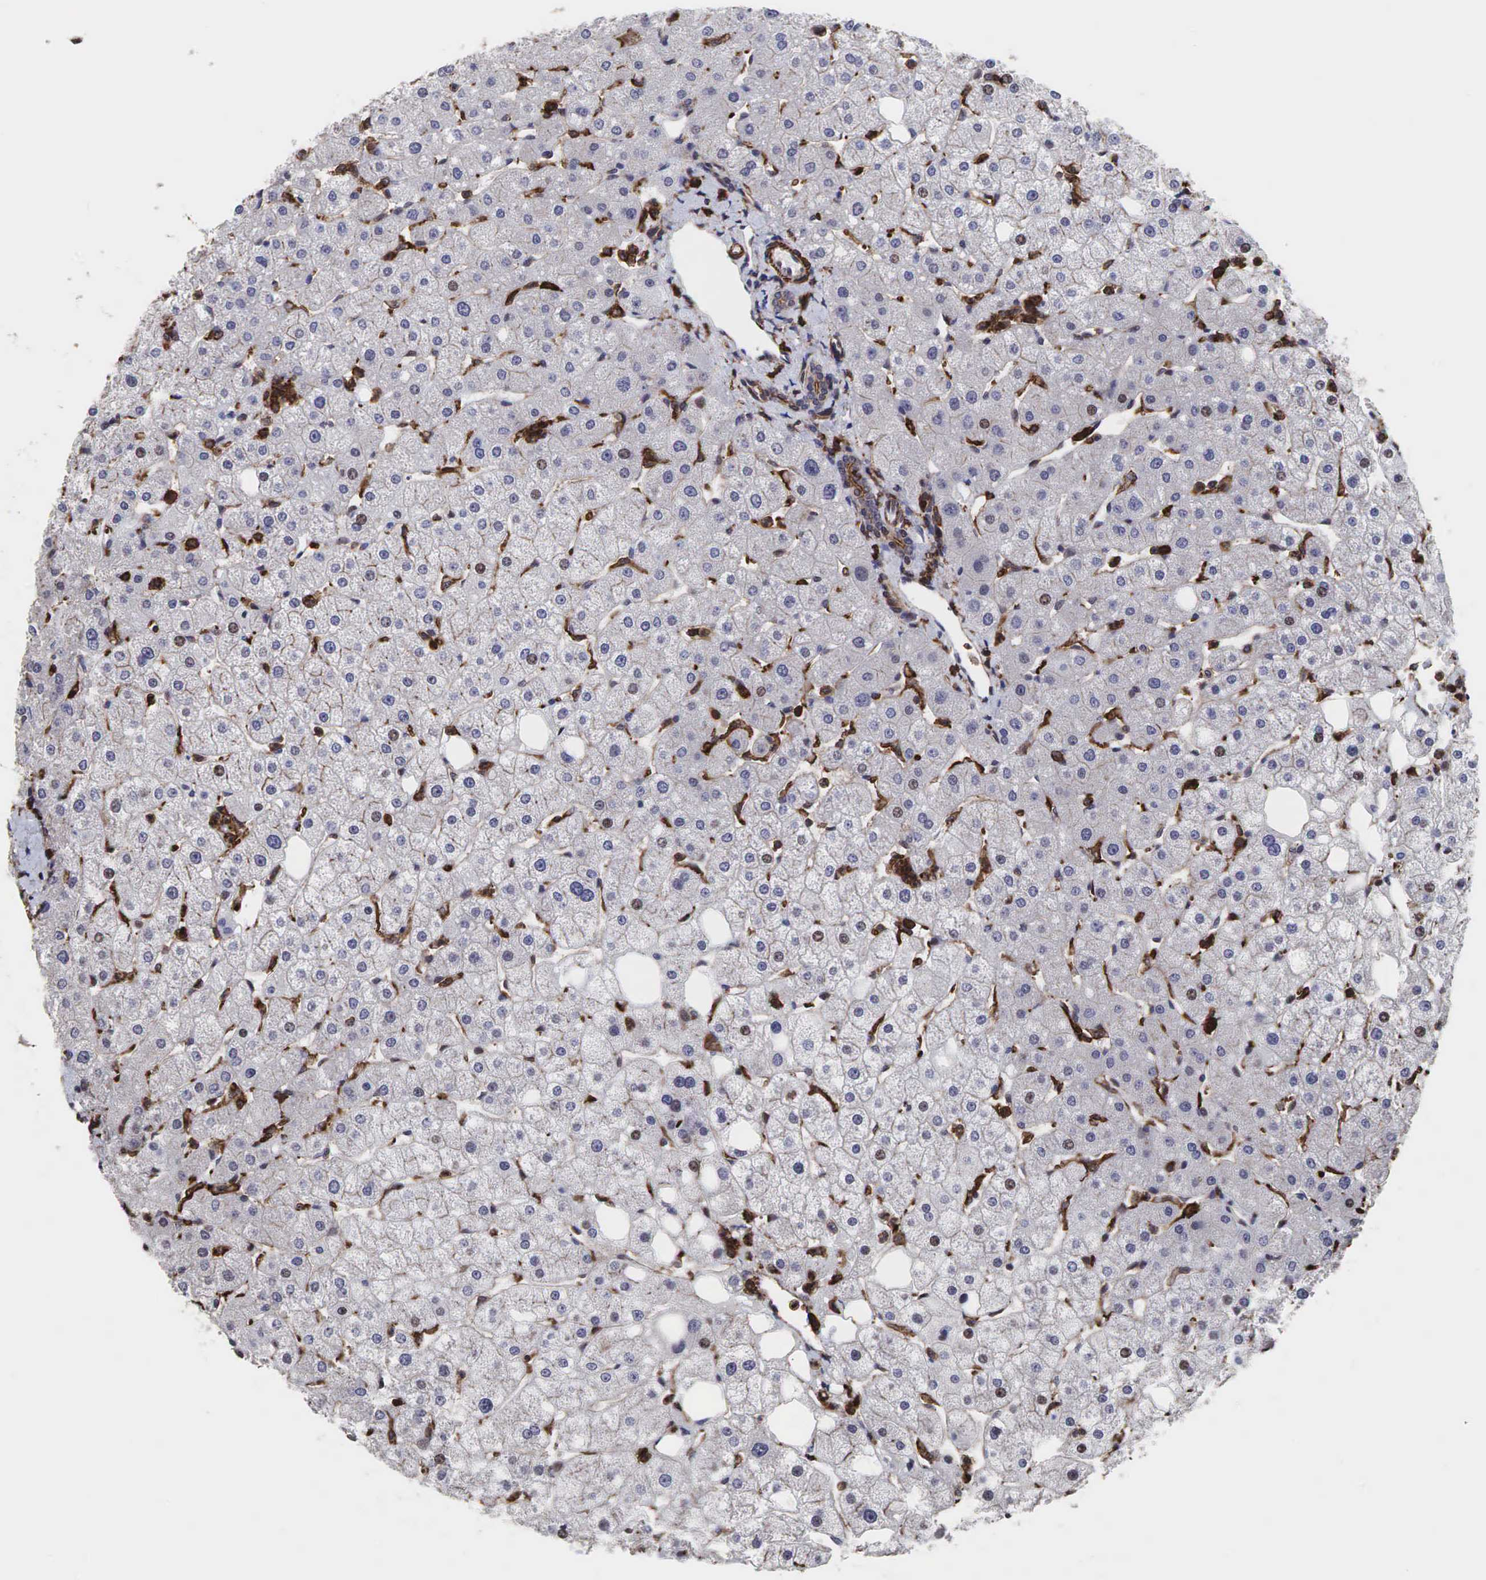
{"staining": {"intensity": "moderate", "quantity": ">75%", "location": "cytoplasmic/membranous"}, "tissue": "liver", "cell_type": "Cholangiocytes", "image_type": "normal", "snomed": [{"axis": "morphology", "description": "Normal tissue, NOS"}, {"axis": "topography", "description": "Liver"}], "caption": "High-magnification brightfield microscopy of benign liver stained with DAB (brown) and counterstained with hematoxylin (blue). cholangiocytes exhibit moderate cytoplasmic/membranous positivity is identified in about>75% of cells.", "gene": "GPRASP1", "patient": {"sex": "male", "age": 35}}